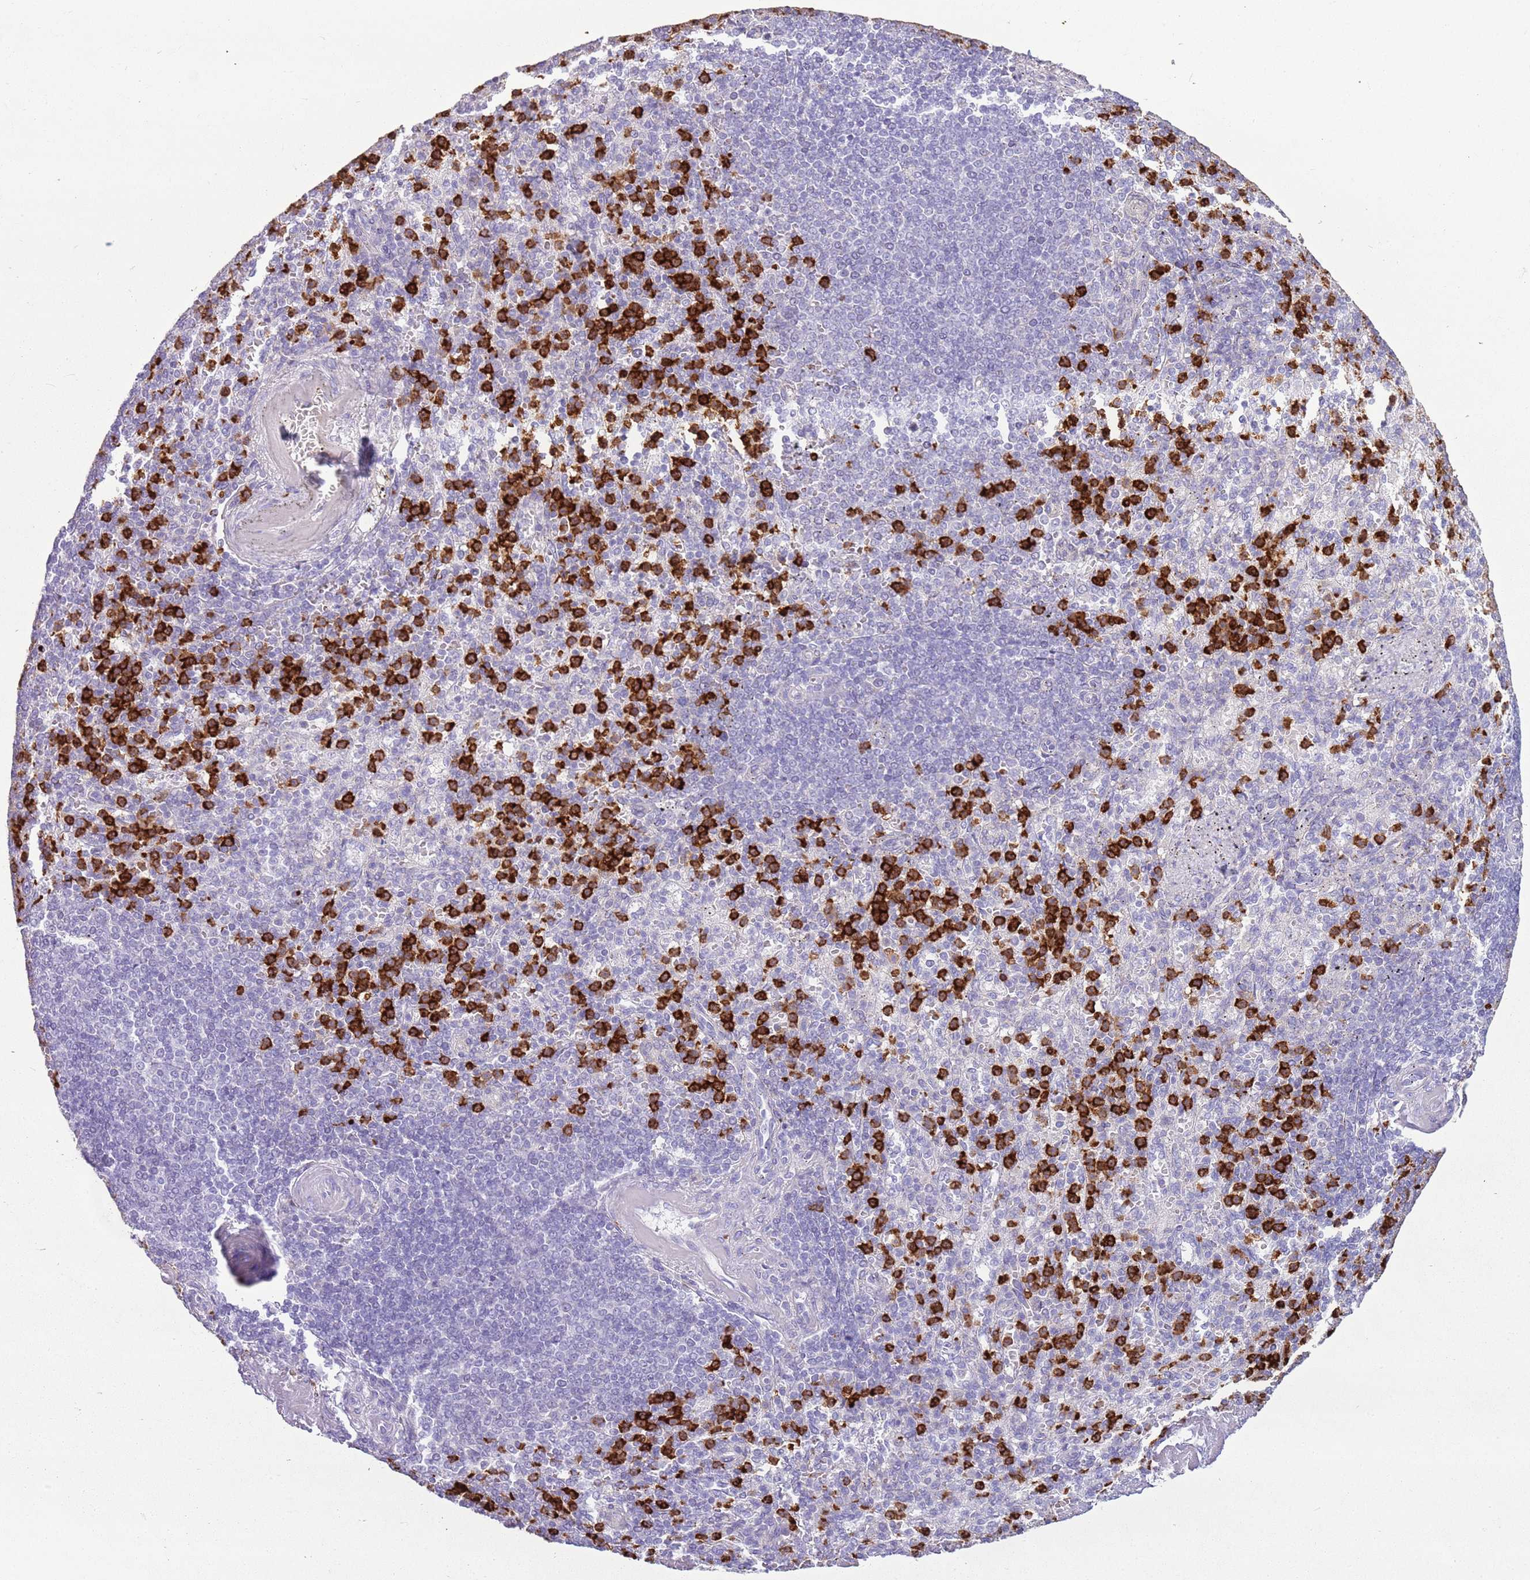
{"staining": {"intensity": "strong", "quantity": "<25%", "location": "cytoplasmic/membranous"}, "tissue": "spleen", "cell_type": "Cells in red pulp", "image_type": "normal", "snomed": [{"axis": "morphology", "description": "Normal tissue, NOS"}, {"axis": "topography", "description": "Spleen"}], "caption": "The photomicrograph displays a brown stain indicating the presence of a protein in the cytoplasmic/membranous of cells in red pulp in spleen.", "gene": "CD177", "patient": {"sex": "female", "age": 74}}